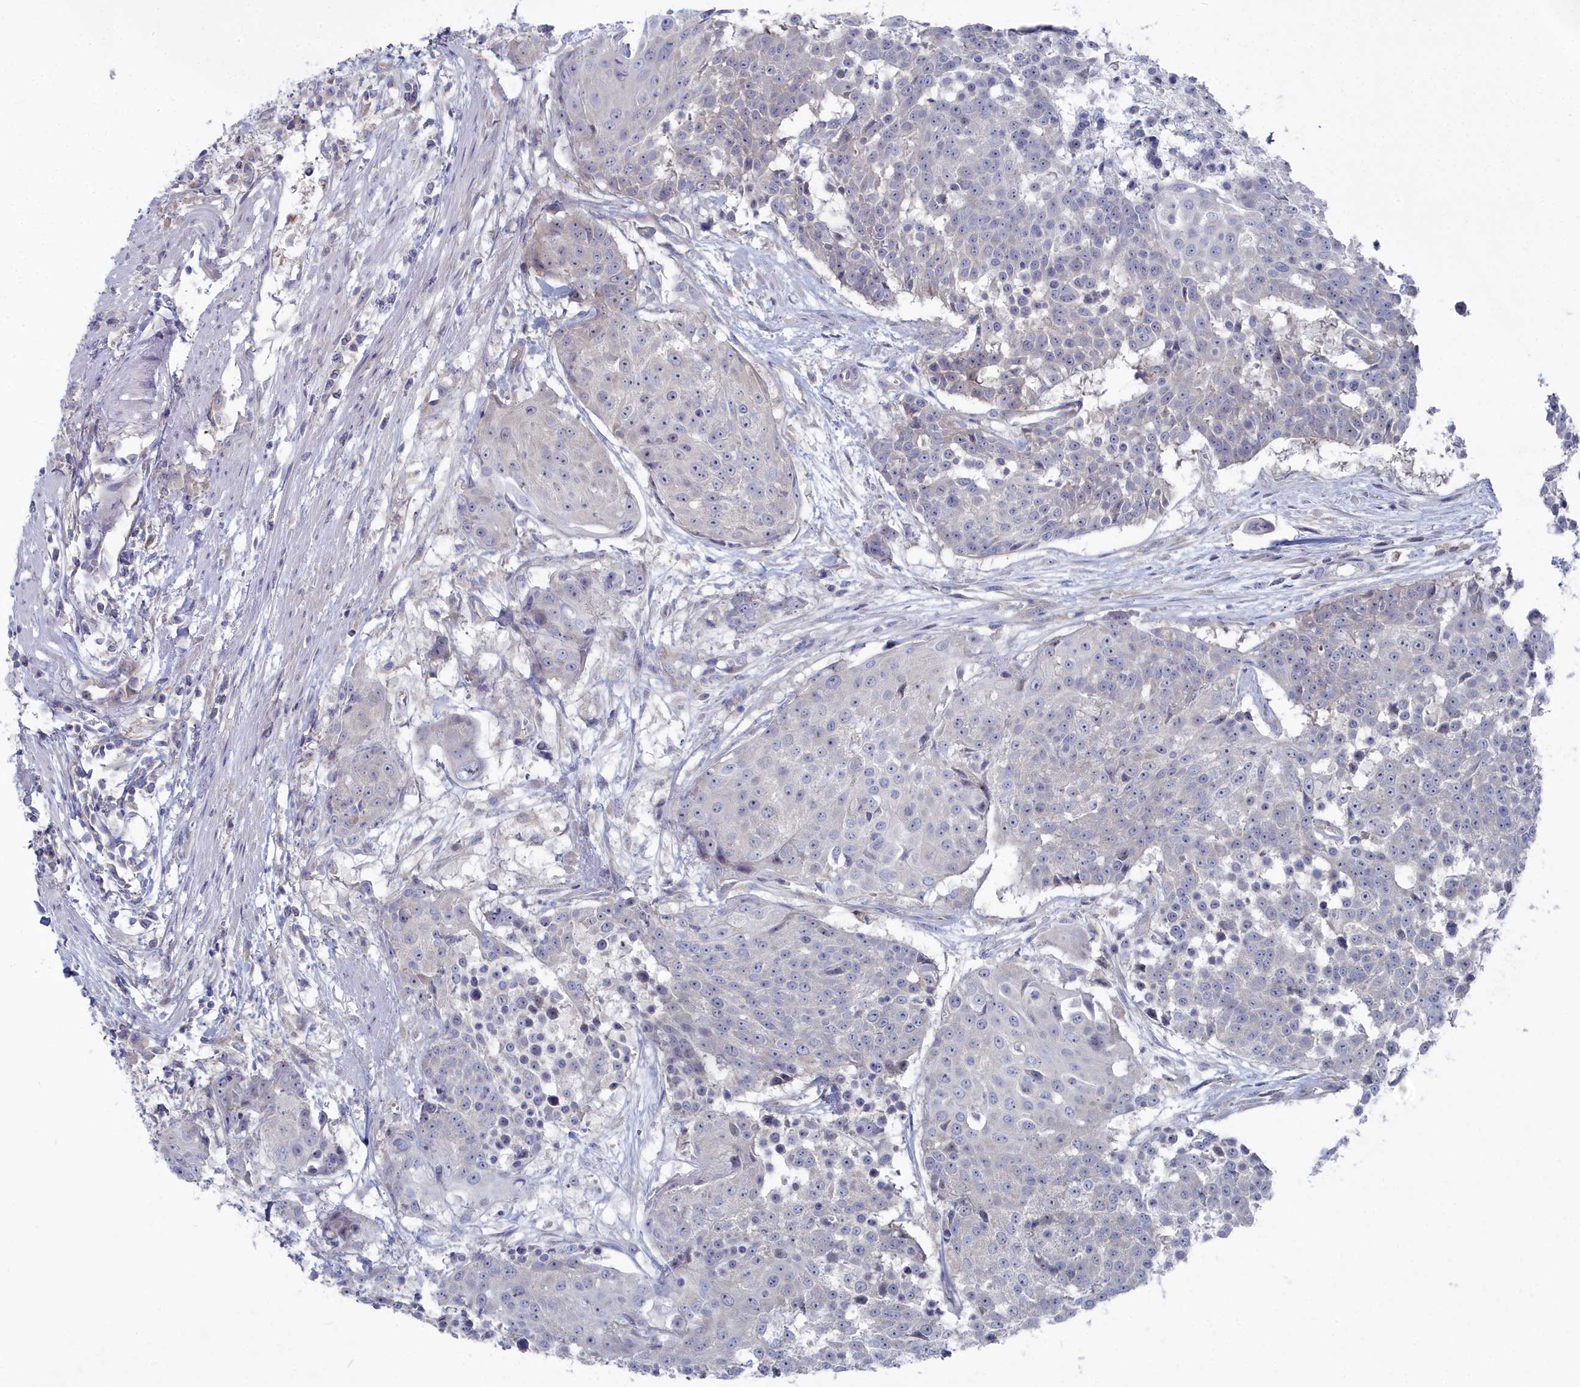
{"staining": {"intensity": "negative", "quantity": "none", "location": "none"}, "tissue": "urothelial cancer", "cell_type": "Tumor cells", "image_type": "cancer", "snomed": [{"axis": "morphology", "description": "Urothelial carcinoma, High grade"}, {"axis": "topography", "description": "Urinary bladder"}], "caption": "Immunohistochemistry (IHC) micrograph of neoplastic tissue: human urothelial carcinoma (high-grade) stained with DAB (3,3'-diaminobenzidine) displays no significant protein expression in tumor cells.", "gene": "CCDC149", "patient": {"sex": "female", "age": 63}}